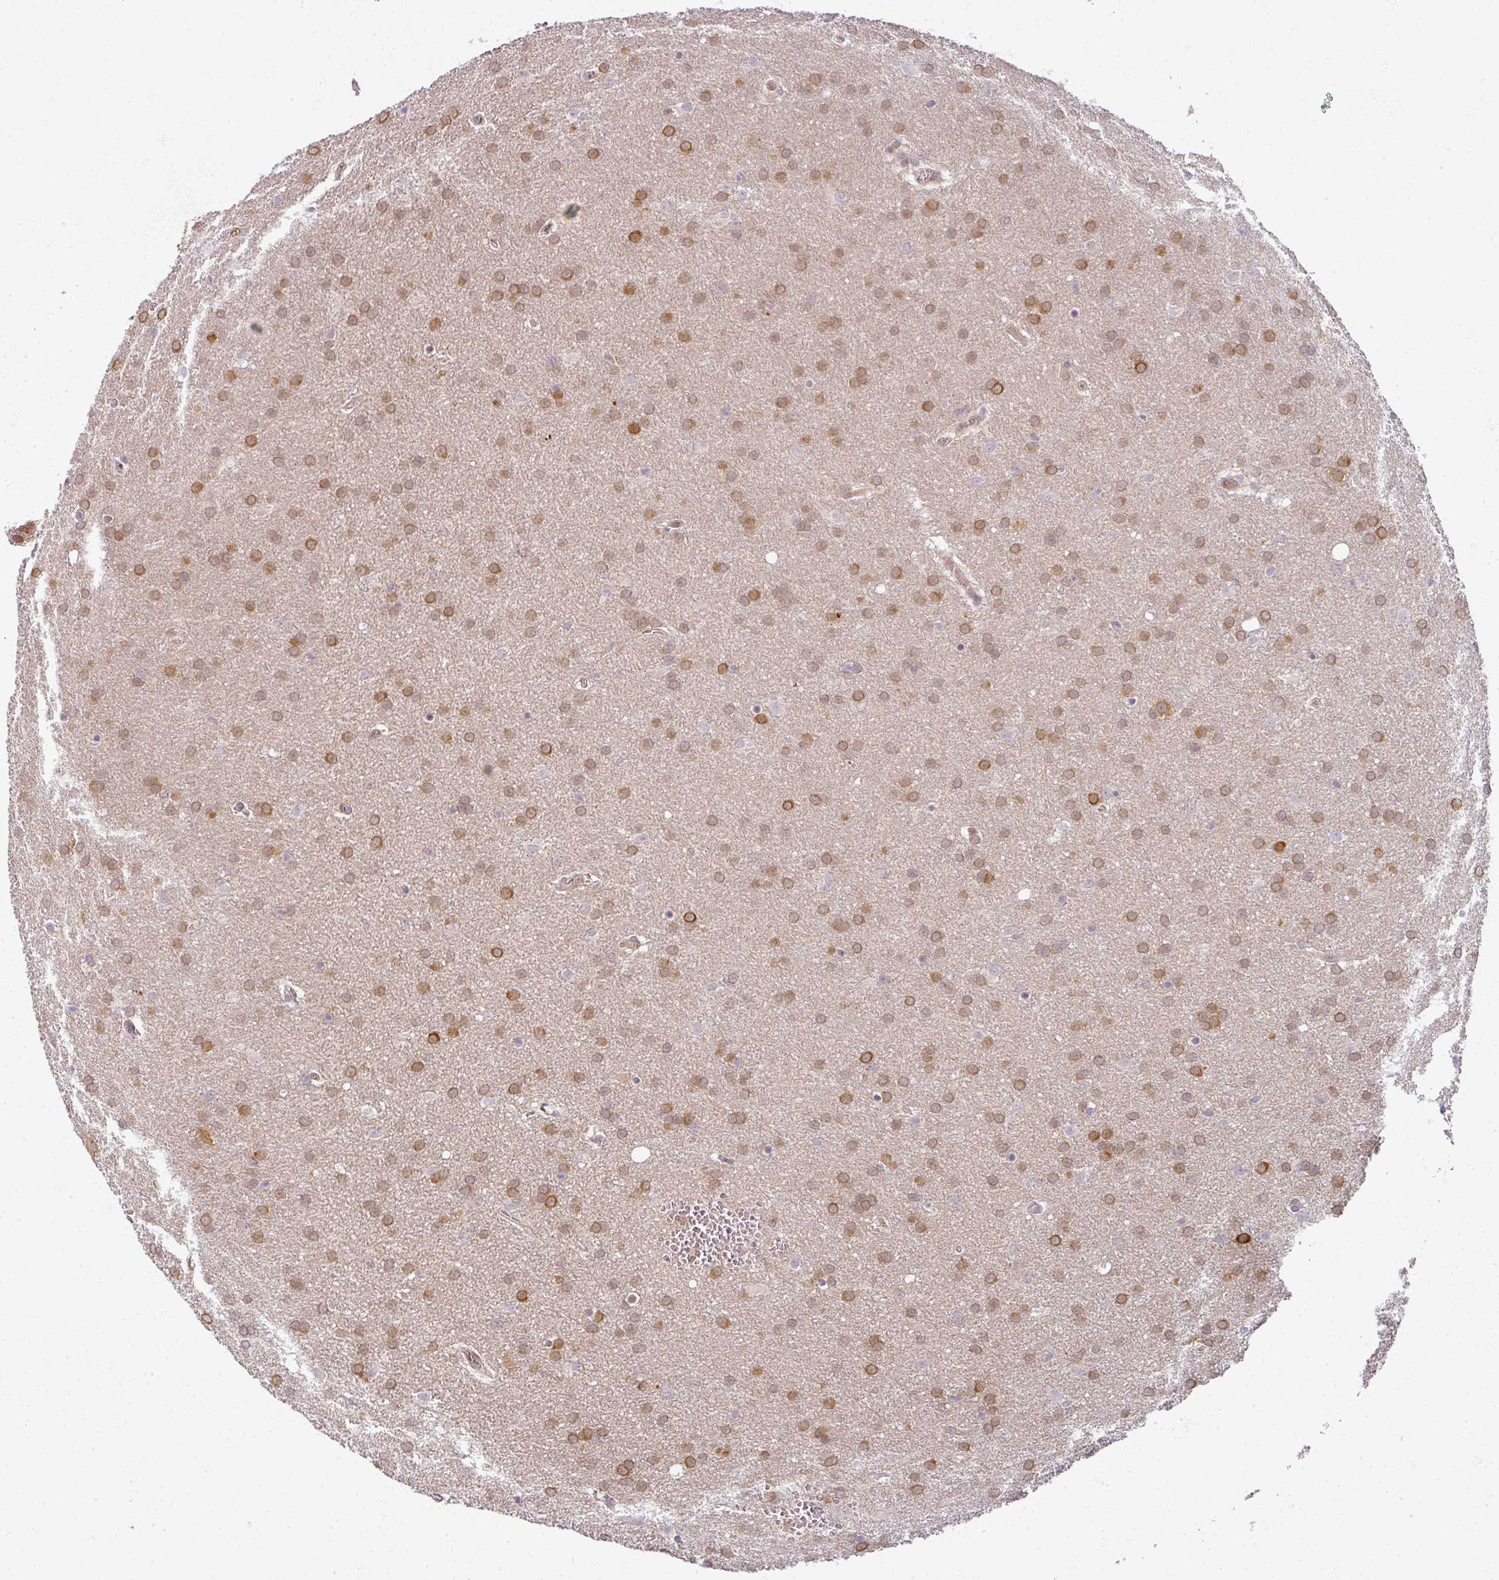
{"staining": {"intensity": "moderate", "quantity": ">75%", "location": "cytoplasmic/membranous,nuclear"}, "tissue": "glioma", "cell_type": "Tumor cells", "image_type": "cancer", "snomed": [{"axis": "morphology", "description": "Glioma, malignant, Low grade"}, {"axis": "topography", "description": "Brain"}], "caption": "Human malignant glioma (low-grade) stained with a brown dye demonstrates moderate cytoplasmic/membranous and nuclear positive expression in about >75% of tumor cells.", "gene": "AGPAT4", "patient": {"sex": "female", "age": 32}}